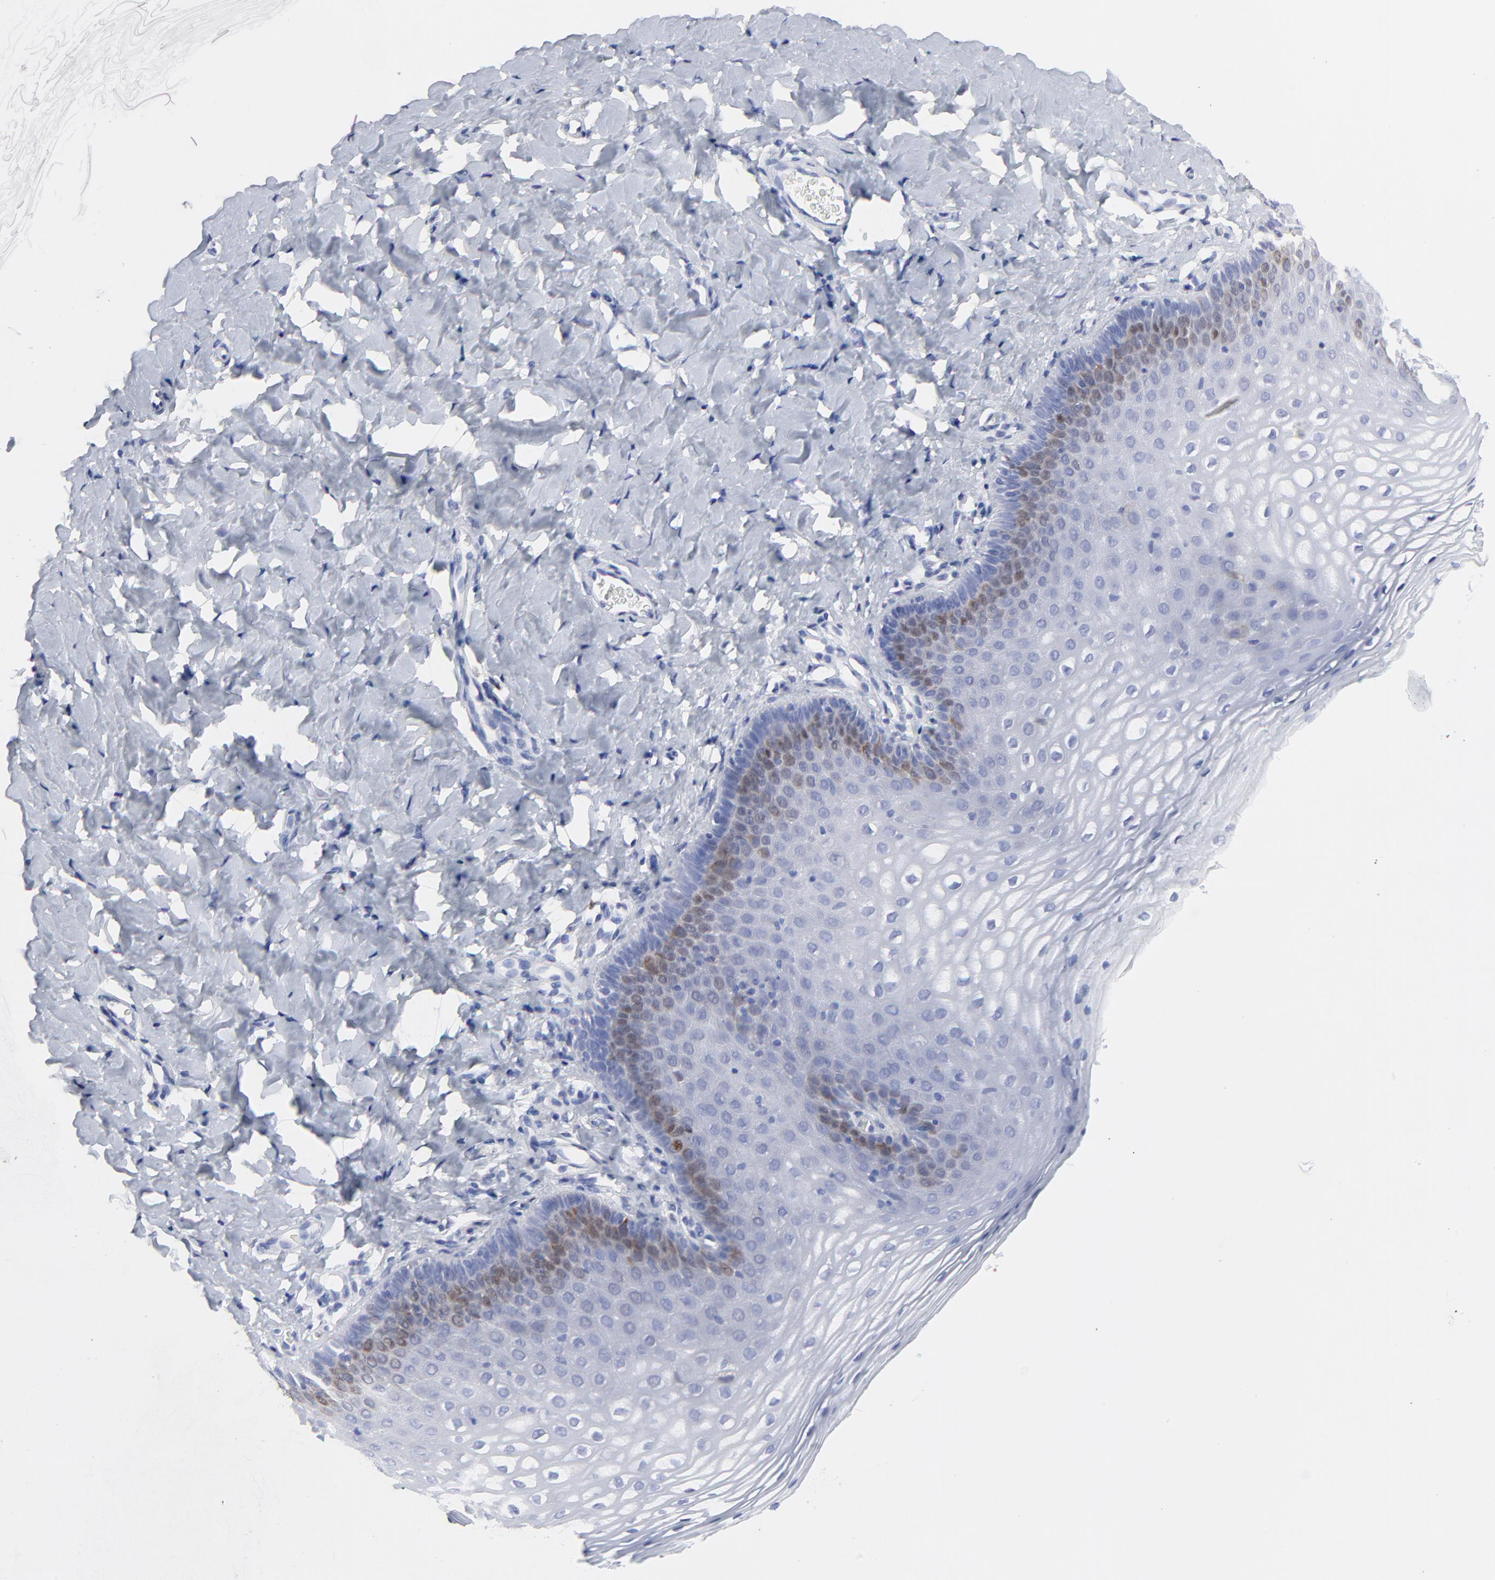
{"staining": {"intensity": "weak", "quantity": "<25%", "location": "nuclear"}, "tissue": "vagina", "cell_type": "Squamous epithelial cells", "image_type": "normal", "snomed": [{"axis": "morphology", "description": "Normal tissue, NOS"}, {"axis": "topography", "description": "Vagina"}], "caption": "DAB immunohistochemical staining of unremarkable vagina exhibits no significant positivity in squamous epithelial cells. The staining was performed using DAB to visualize the protein expression in brown, while the nuclei were stained in blue with hematoxylin (Magnification: 20x).", "gene": "NCAPH", "patient": {"sex": "female", "age": 55}}